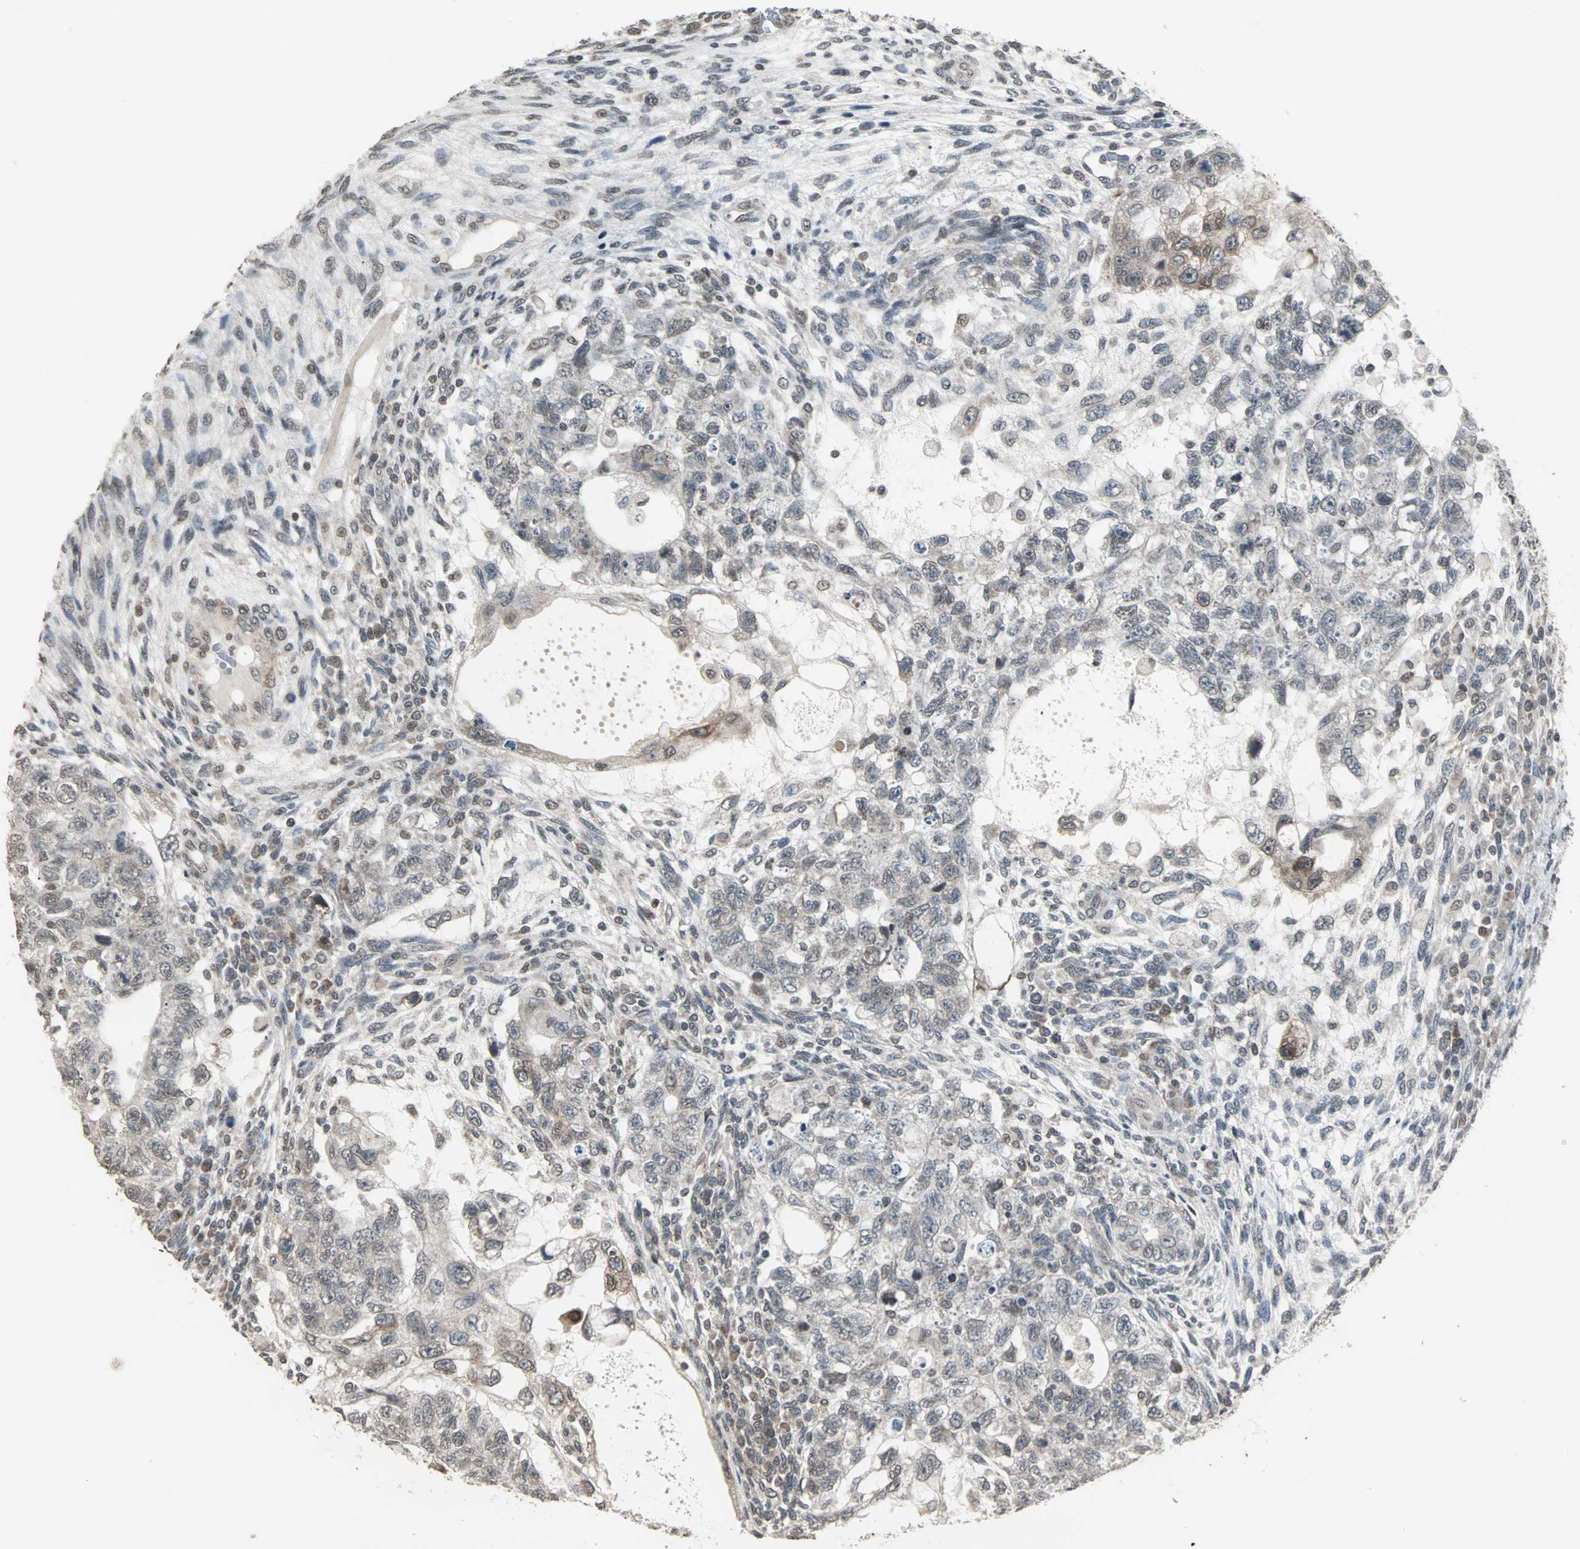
{"staining": {"intensity": "weak", "quantity": "<25%", "location": "cytoplasmic/membranous,nuclear"}, "tissue": "testis cancer", "cell_type": "Tumor cells", "image_type": "cancer", "snomed": [{"axis": "morphology", "description": "Normal tissue, NOS"}, {"axis": "morphology", "description": "Carcinoma, Embryonal, NOS"}, {"axis": "topography", "description": "Testis"}], "caption": "Immunohistochemical staining of human testis cancer demonstrates no significant positivity in tumor cells.", "gene": "CBLC", "patient": {"sex": "male", "age": 36}}